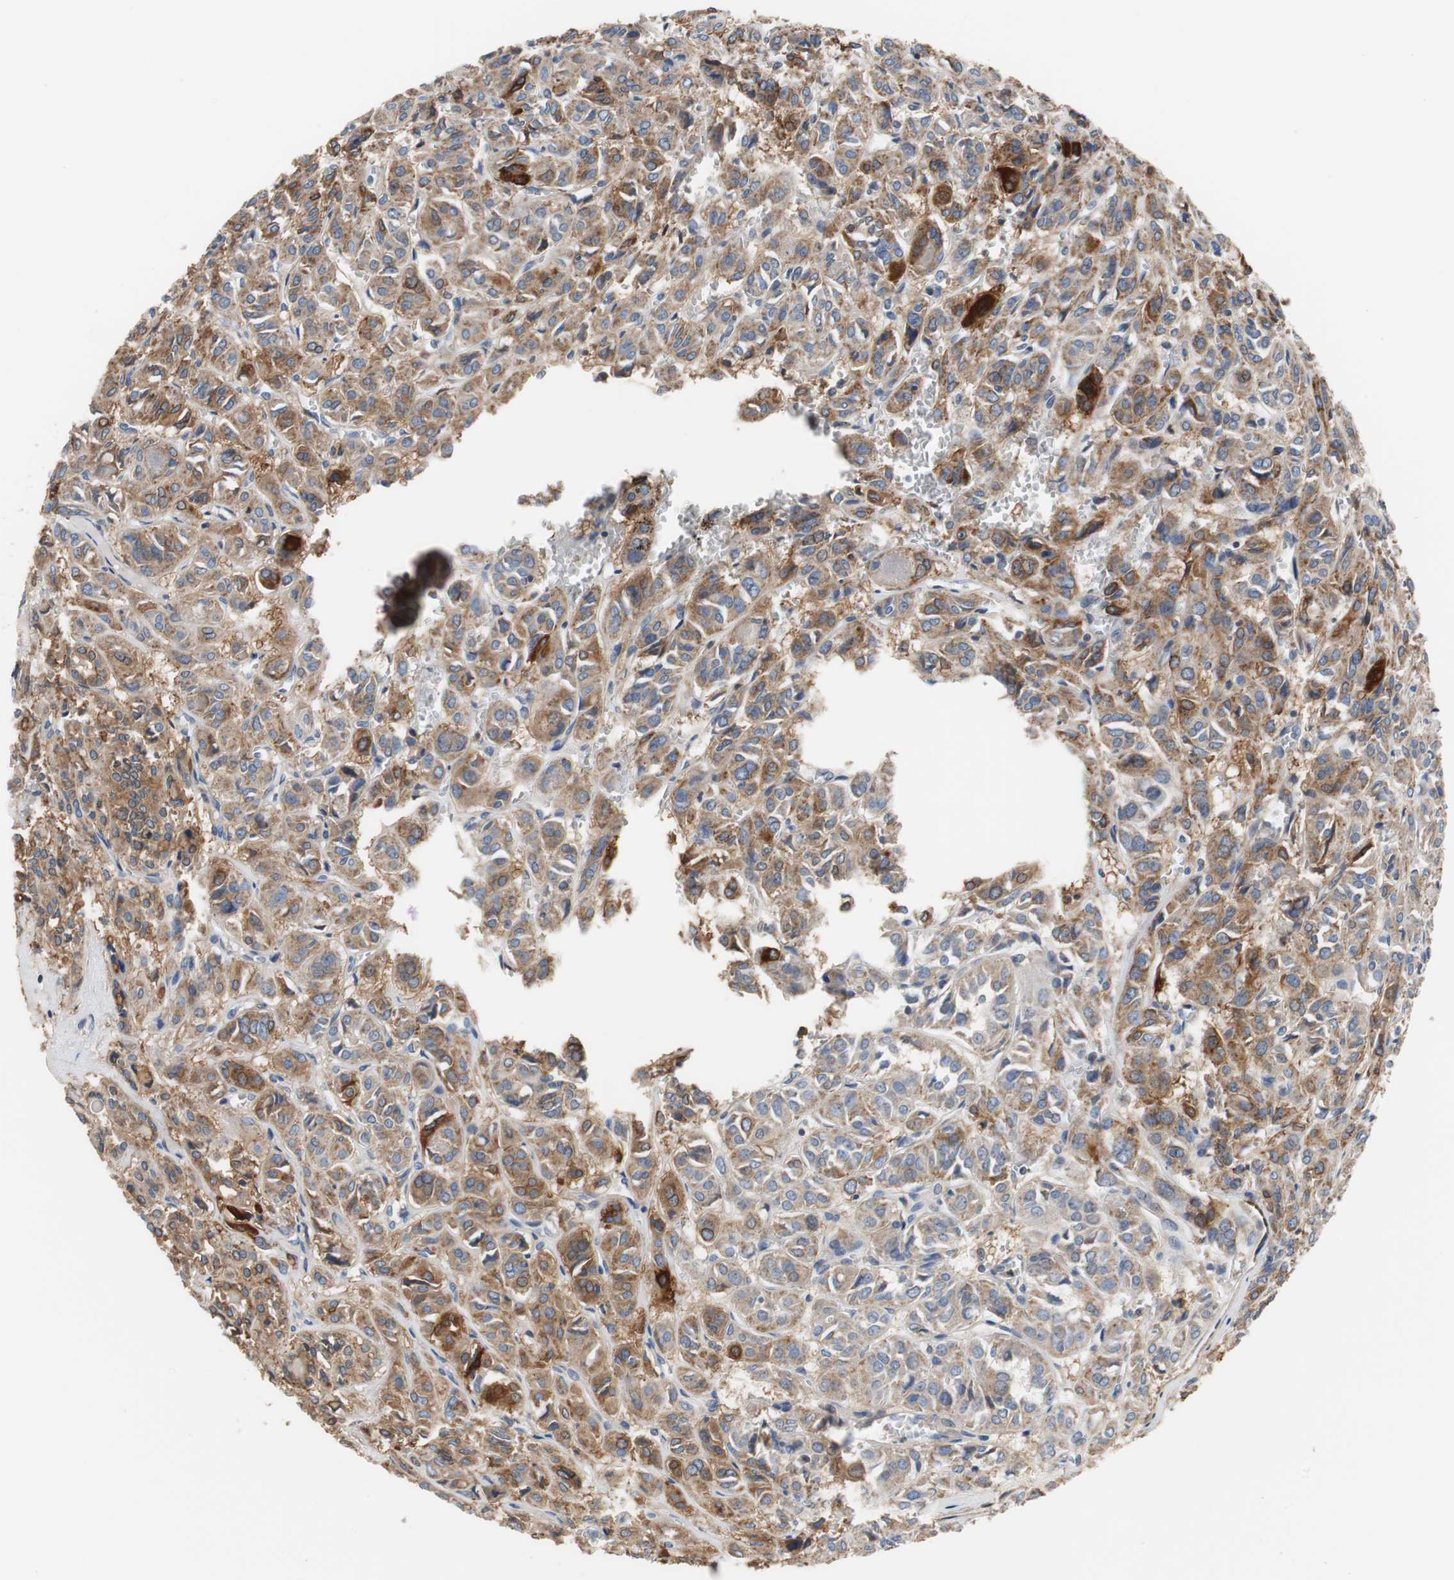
{"staining": {"intensity": "moderate", "quantity": ">75%", "location": "cytoplasmic/membranous"}, "tissue": "thyroid cancer", "cell_type": "Tumor cells", "image_type": "cancer", "snomed": [{"axis": "morphology", "description": "Follicular adenoma carcinoma, NOS"}, {"axis": "topography", "description": "Thyroid gland"}], "caption": "Moderate cytoplasmic/membranous staining for a protein is present in about >75% of tumor cells of follicular adenoma carcinoma (thyroid) using IHC.", "gene": "ANXA4", "patient": {"sex": "female", "age": 71}}